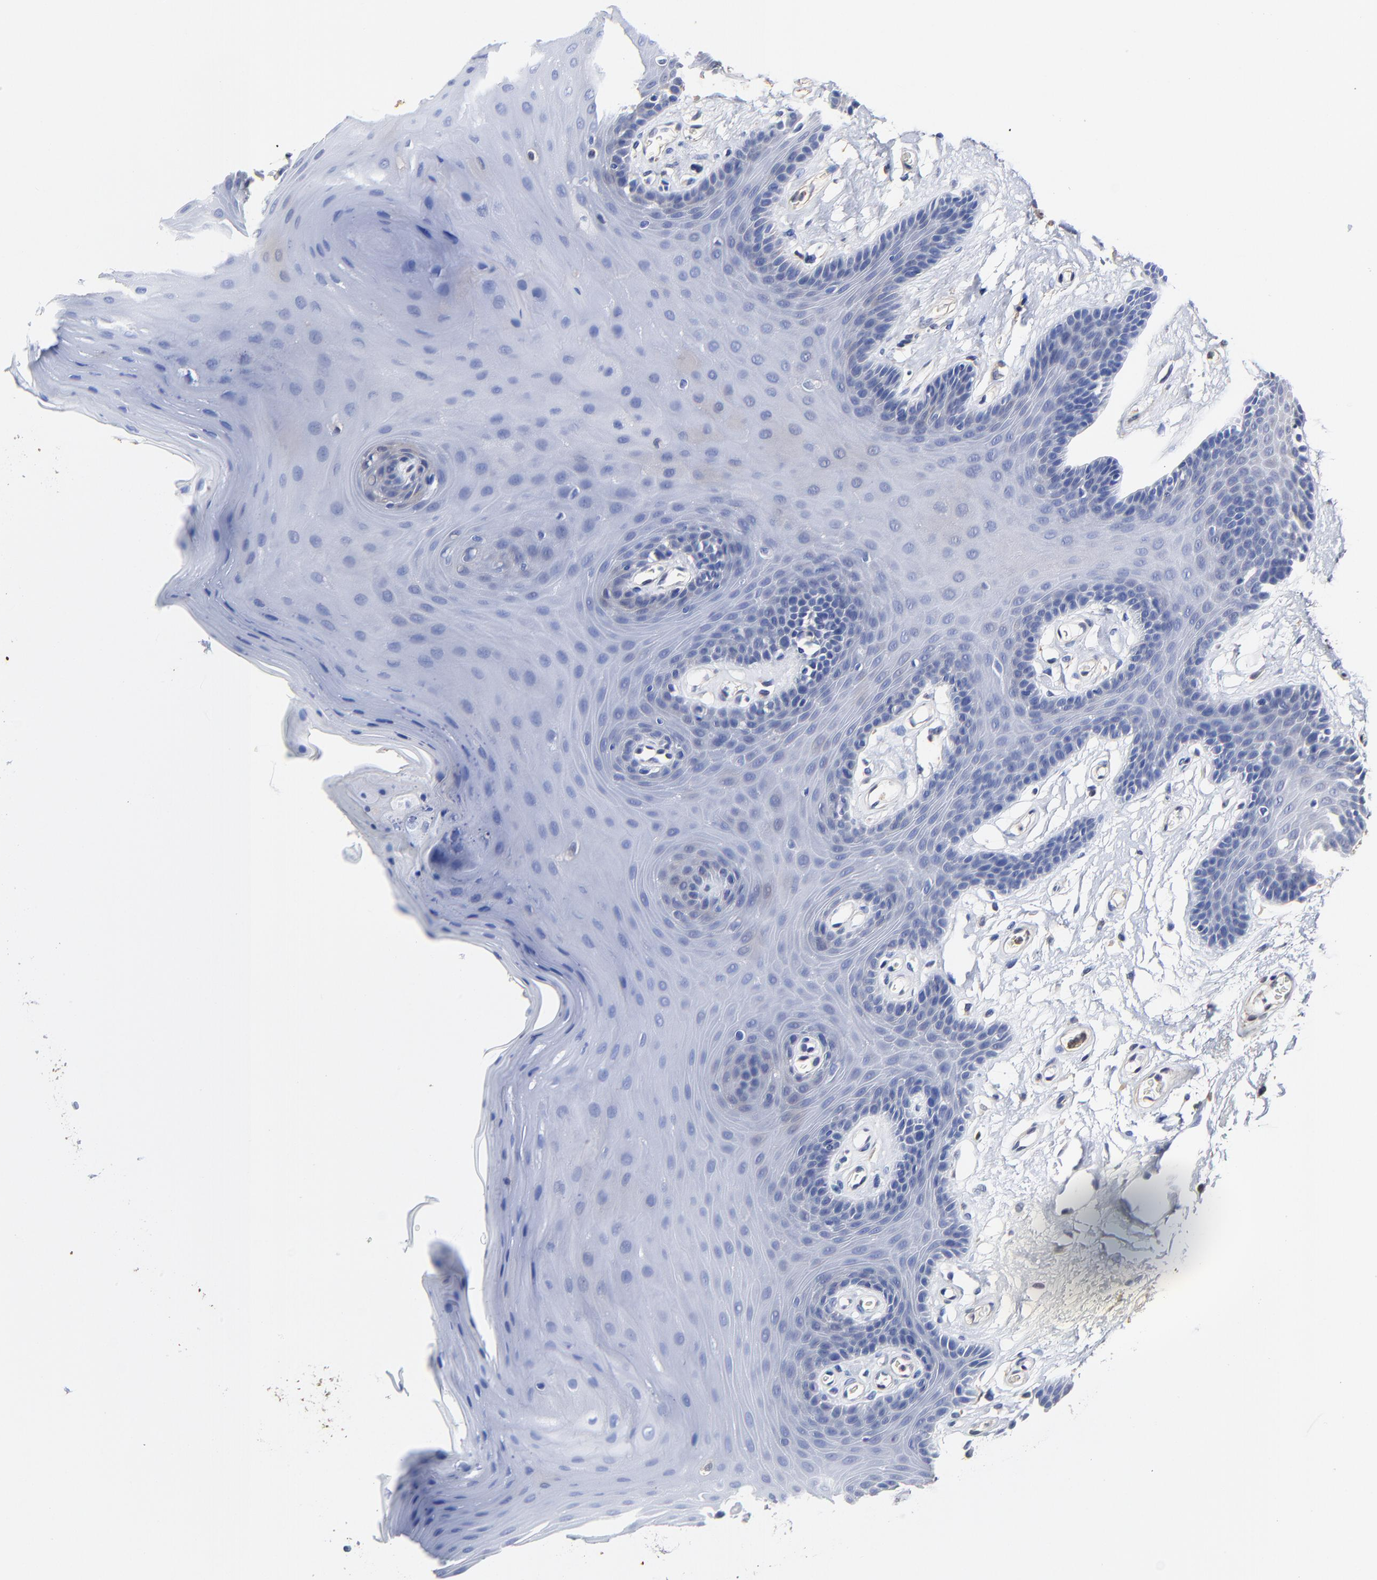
{"staining": {"intensity": "negative", "quantity": "none", "location": "none"}, "tissue": "oral mucosa", "cell_type": "Squamous epithelial cells", "image_type": "normal", "snomed": [{"axis": "morphology", "description": "Normal tissue, NOS"}, {"axis": "morphology", "description": "Squamous cell carcinoma, NOS"}, {"axis": "topography", "description": "Skeletal muscle"}, {"axis": "topography", "description": "Oral tissue"}, {"axis": "topography", "description": "Head-Neck"}], "caption": "Immunohistochemistry of unremarkable human oral mucosa displays no staining in squamous epithelial cells.", "gene": "TAGLN2", "patient": {"sex": "male", "age": 71}}